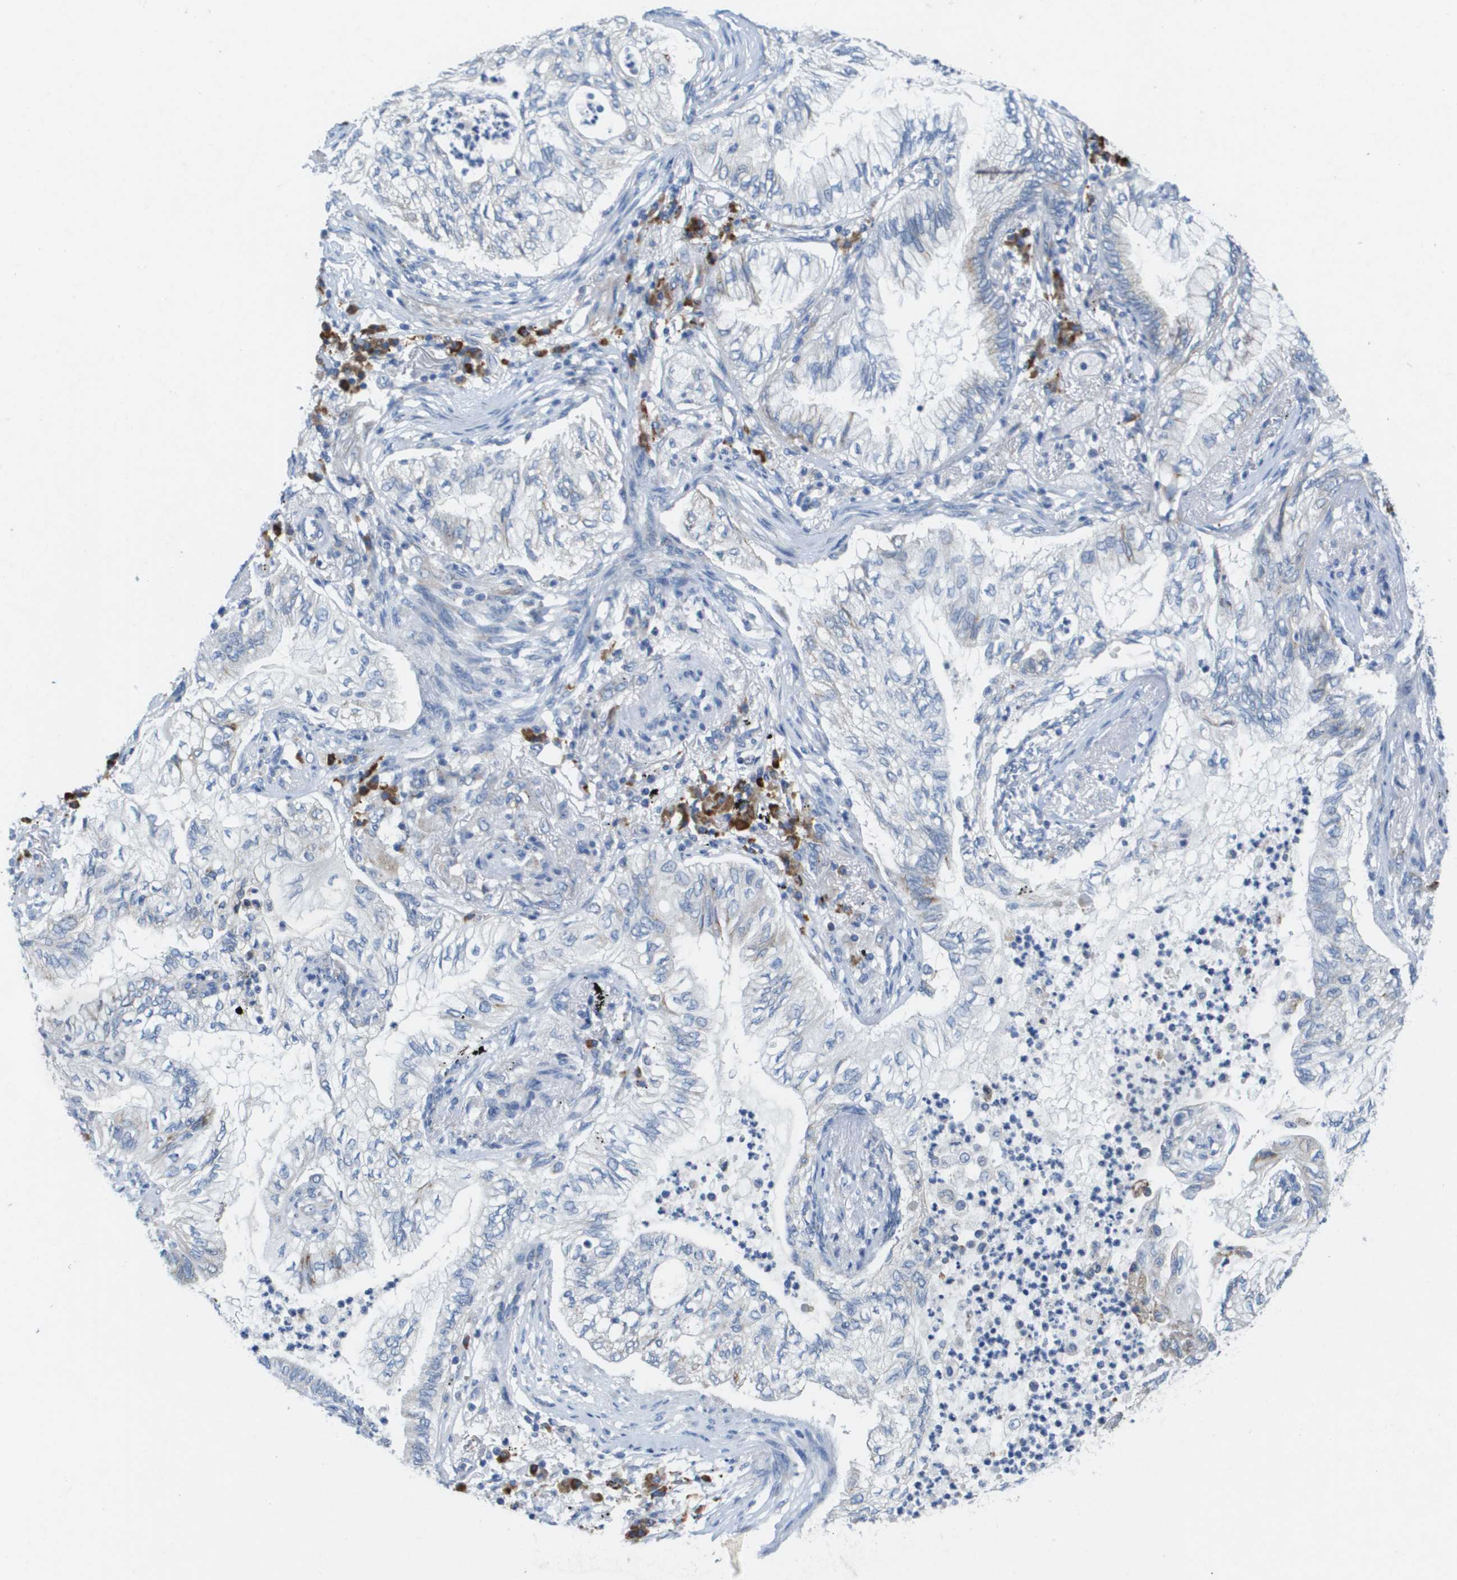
{"staining": {"intensity": "negative", "quantity": "none", "location": "none"}, "tissue": "lung cancer", "cell_type": "Tumor cells", "image_type": "cancer", "snomed": [{"axis": "morphology", "description": "Normal tissue, NOS"}, {"axis": "morphology", "description": "Adenocarcinoma, NOS"}, {"axis": "topography", "description": "Bronchus"}, {"axis": "topography", "description": "Lung"}], "caption": "Immunohistochemical staining of lung adenocarcinoma displays no significant expression in tumor cells.", "gene": "CD3G", "patient": {"sex": "female", "age": 70}}